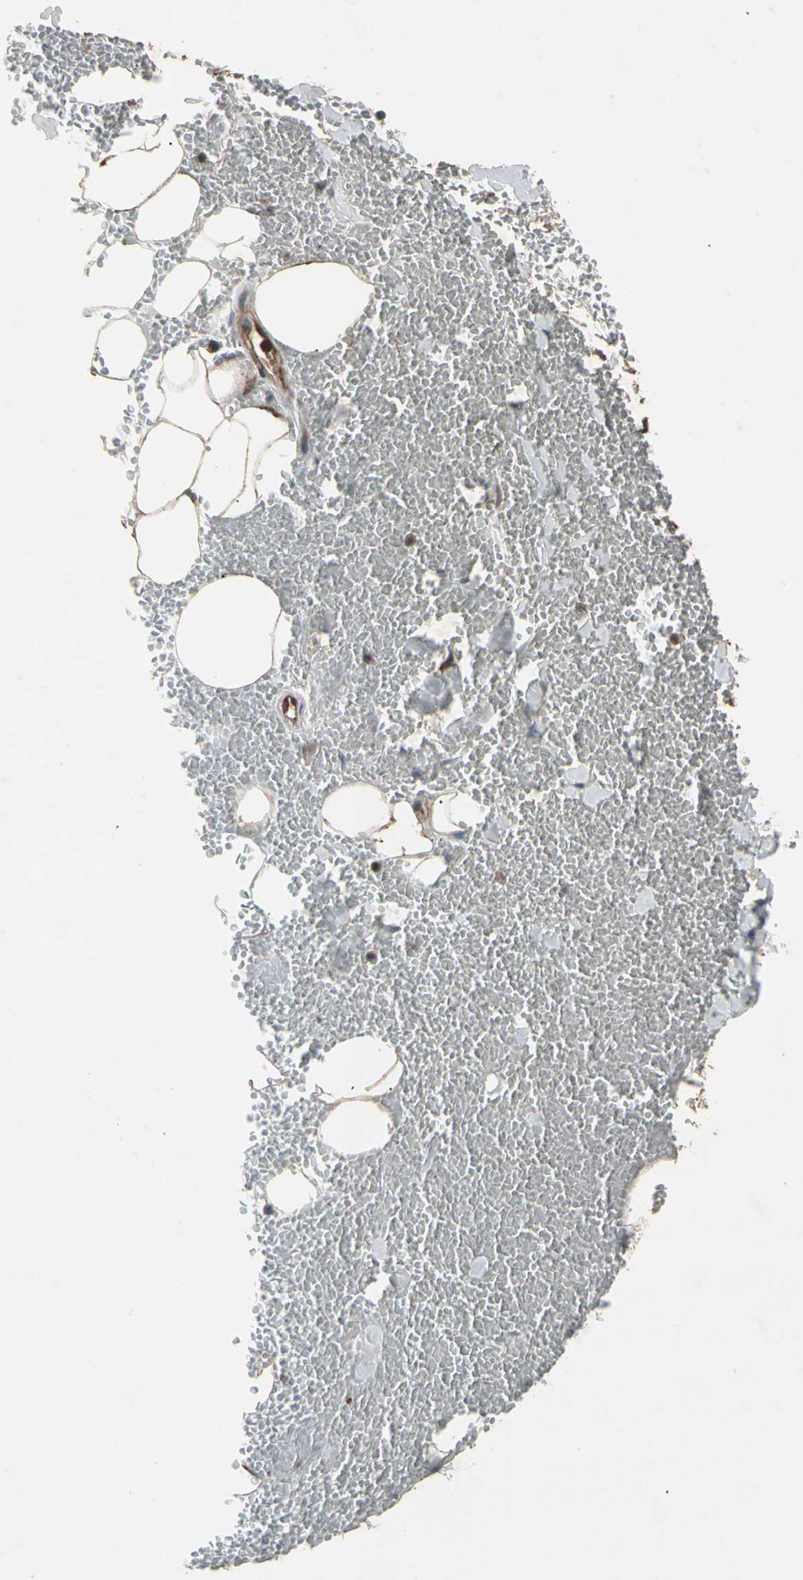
{"staining": {"intensity": "weak", "quantity": "25%-75%", "location": "cytoplasmic/membranous"}, "tissue": "adipose tissue", "cell_type": "Adipocytes", "image_type": "normal", "snomed": [{"axis": "morphology", "description": "Normal tissue, NOS"}, {"axis": "morphology", "description": "Inflammation, NOS"}, {"axis": "topography", "description": "Lymph node"}, {"axis": "topography", "description": "Peripheral nerve tissue"}], "caption": "Protein analysis of unremarkable adipose tissue shows weak cytoplasmic/membranous expression in approximately 25%-75% of adipocytes.", "gene": "AGBL2", "patient": {"sex": "male", "age": 52}}